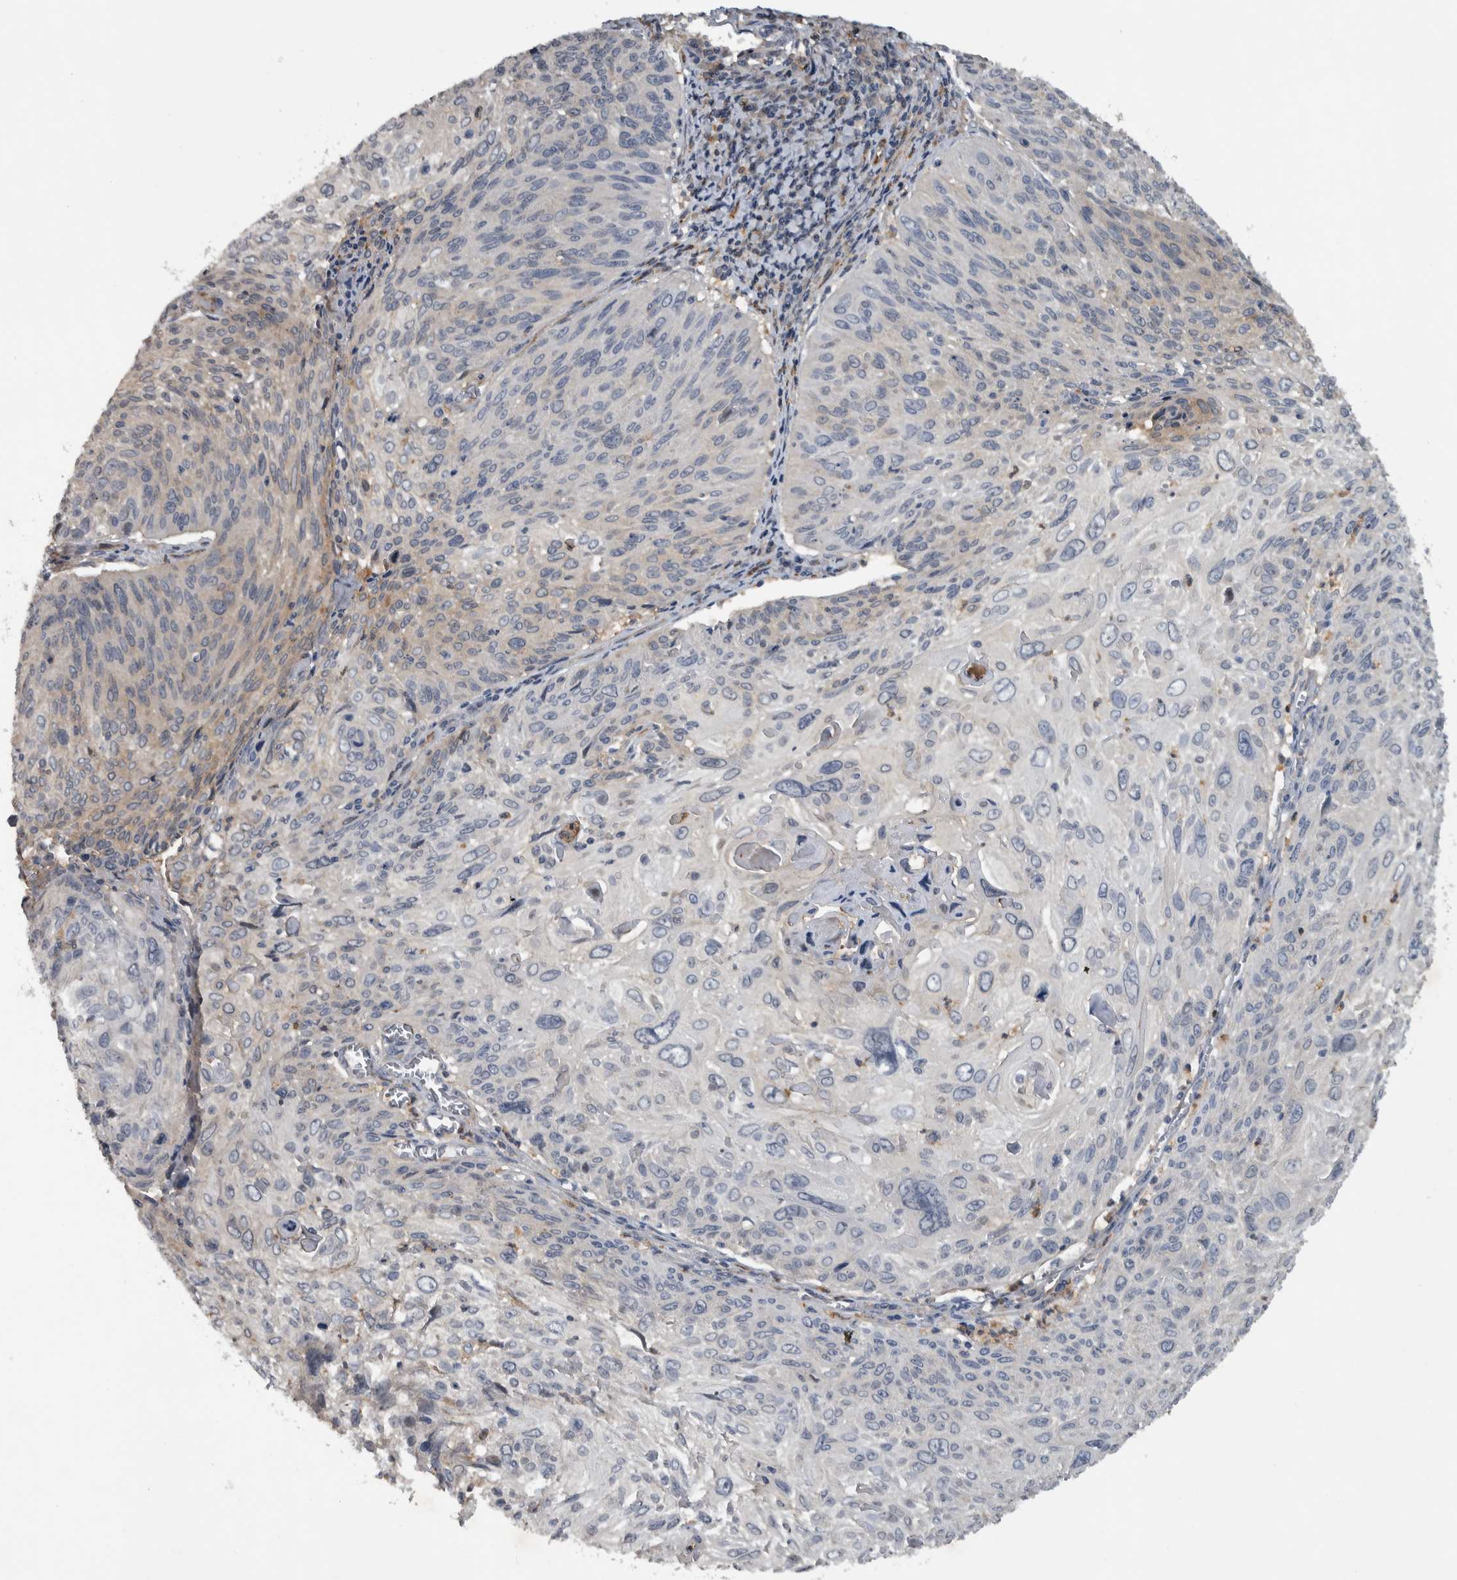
{"staining": {"intensity": "weak", "quantity": "<25%", "location": "cytoplasmic/membranous"}, "tissue": "cervical cancer", "cell_type": "Tumor cells", "image_type": "cancer", "snomed": [{"axis": "morphology", "description": "Squamous cell carcinoma, NOS"}, {"axis": "topography", "description": "Cervix"}], "caption": "The IHC micrograph has no significant expression in tumor cells of cervical cancer tissue.", "gene": "NT5C2", "patient": {"sex": "female", "age": 51}}